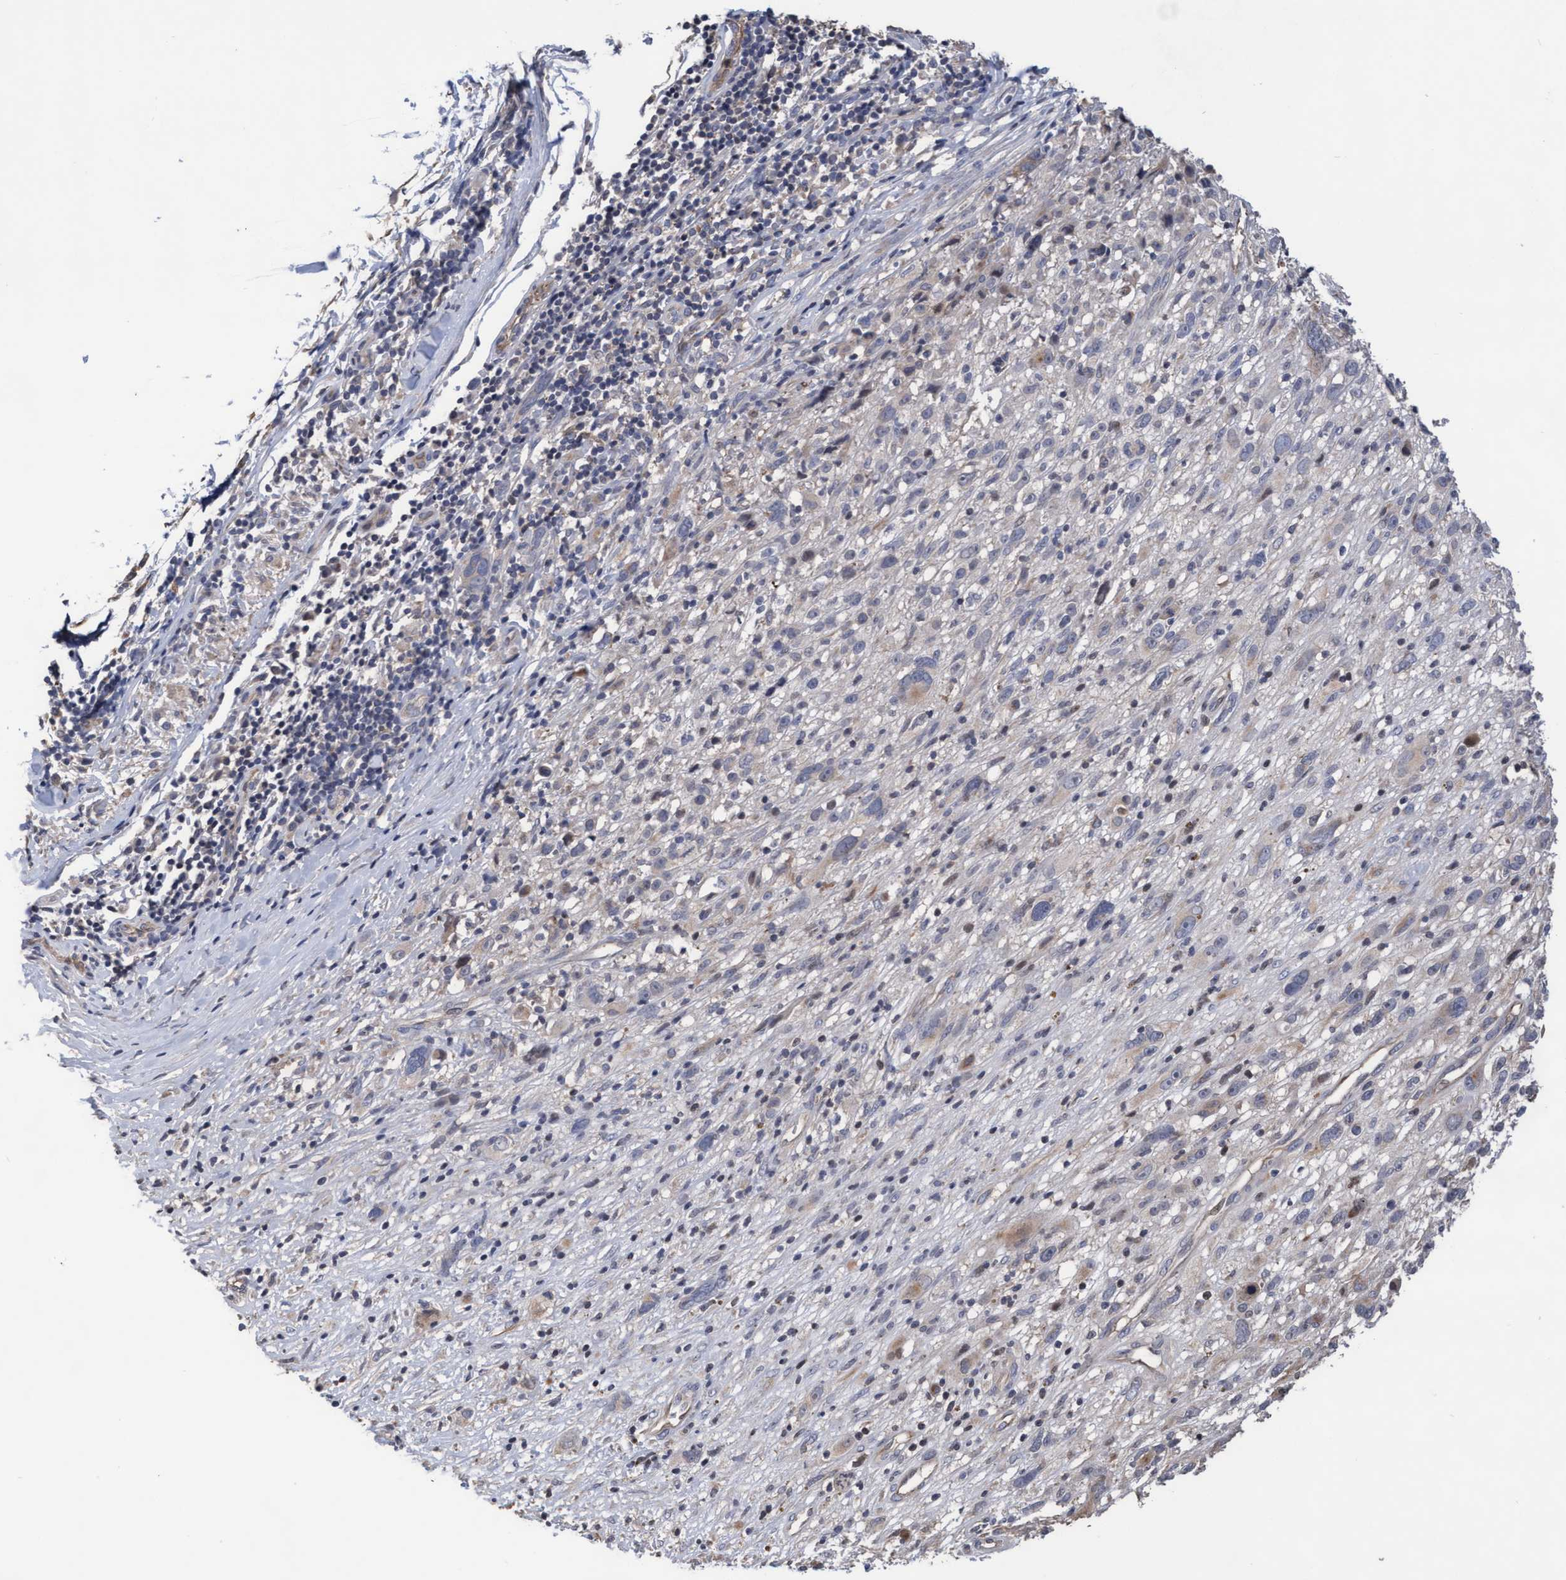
{"staining": {"intensity": "negative", "quantity": "none", "location": "none"}, "tissue": "melanoma", "cell_type": "Tumor cells", "image_type": "cancer", "snomed": [{"axis": "morphology", "description": "Malignant melanoma, NOS"}, {"axis": "topography", "description": "Skin"}], "caption": "There is no significant staining in tumor cells of malignant melanoma.", "gene": "KRT24", "patient": {"sex": "female", "age": 55}}